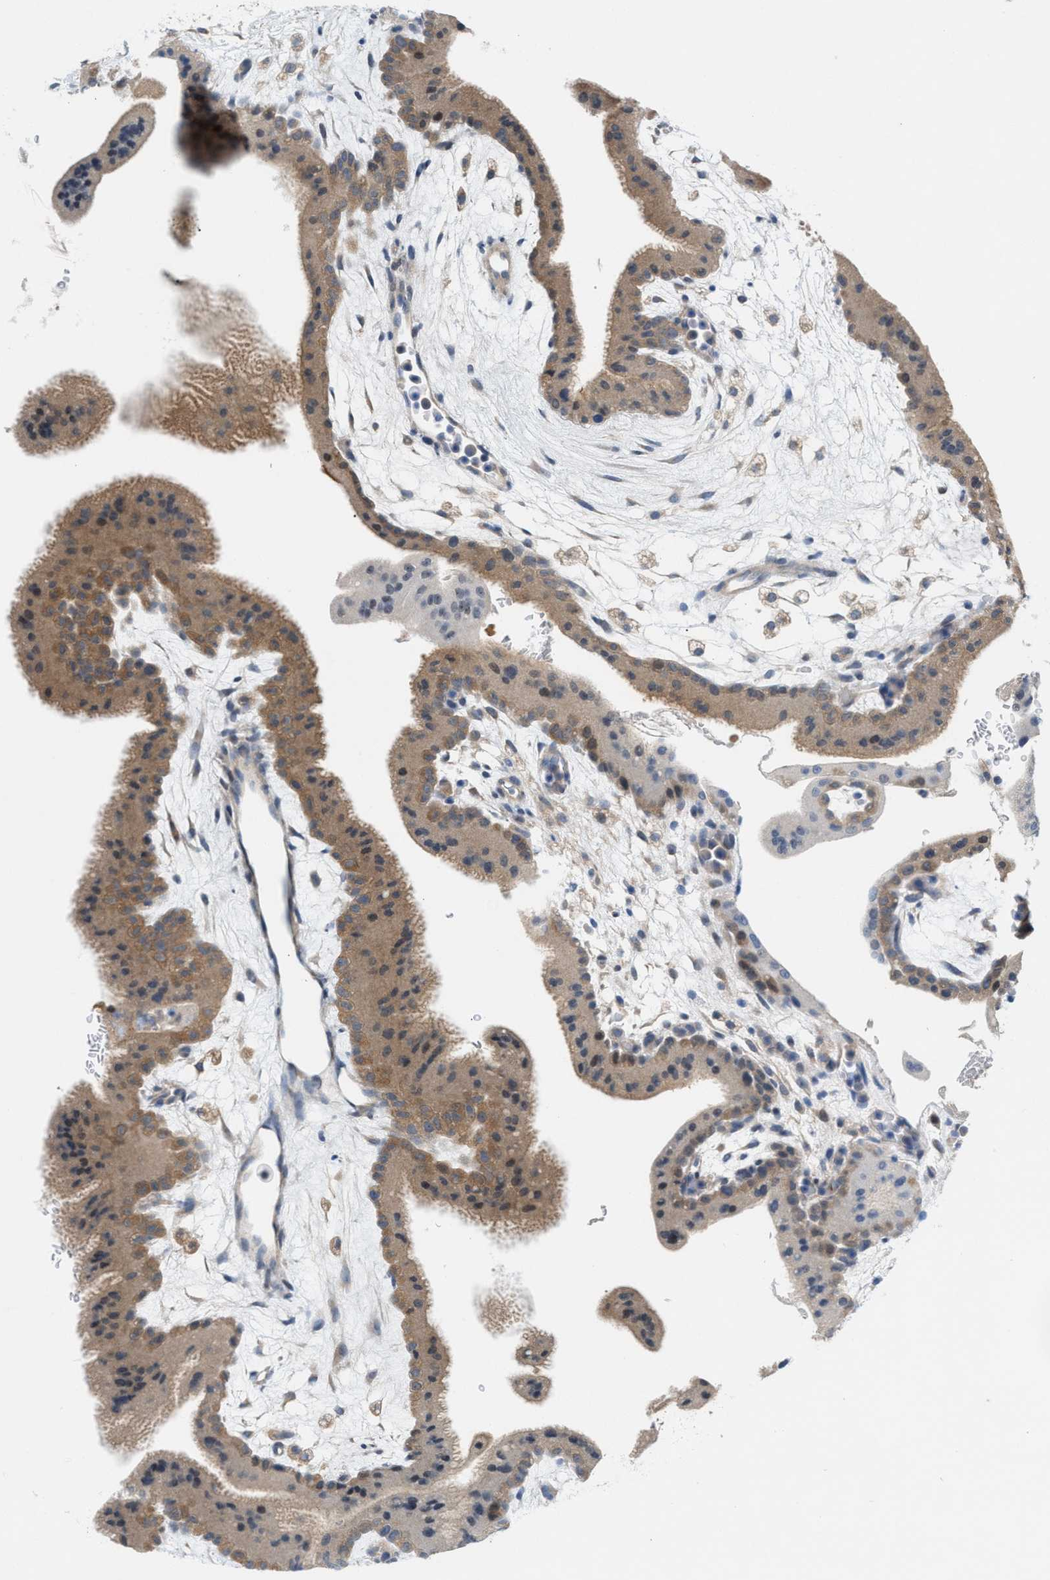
{"staining": {"intensity": "weak", "quantity": "25%-75%", "location": "cytoplasmic/membranous"}, "tissue": "placenta", "cell_type": "Decidual cells", "image_type": "normal", "snomed": [{"axis": "morphology", "description": "Normal tissue, NOS"}, {"axis": "topography", "description": "Placenta"}], "caption": "Placenta stained with immunohistochemistry displays weak cytoplasmic/membranous staining in approximately 25%-75% of decidual cells. (Brightfield microscopy of DAB IHC at high magnification).", "gene": "WIPI2", "patient": {"sex": "female", "age": 35}}